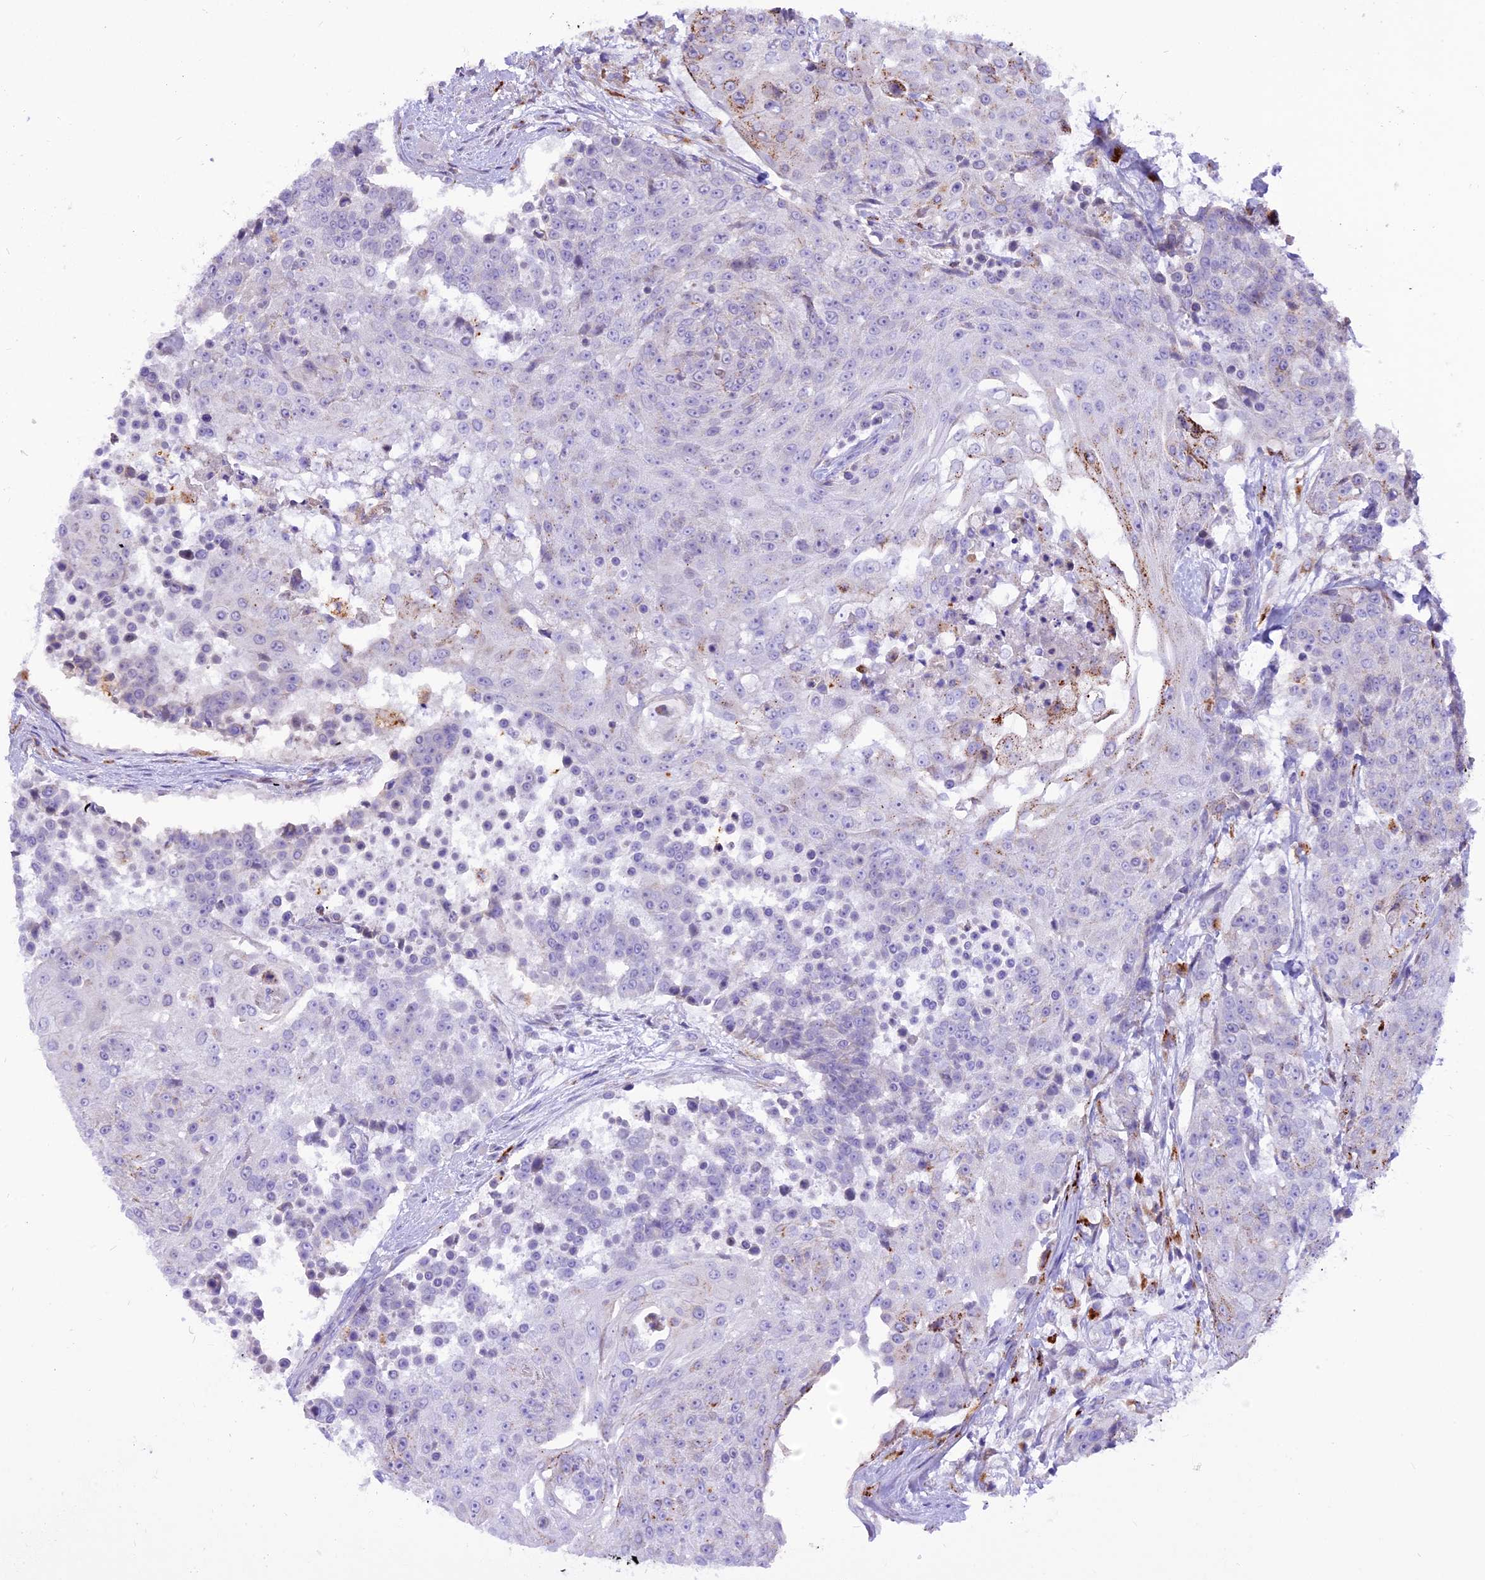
{"staining": {"intensity": "weak", "quantity": "<25%", "location": "cytoplasmic/membranous"}, "tissue": "urothelial cancer", "cell_type": "Tumor cells", "image_type": "cancer", "snomed": [{"axis": "morphology", "description": "Urothelial carcinoma, High grade"}, {"axis": "topography", "description": "Urinary bladder"}], "caption": "Immunohistochemical staining of human high-grade urothelial carcinoma shows no significant expression in tumor cells.", "gene": "THRSP", "patient": {"sex": "female", "age": 63}}